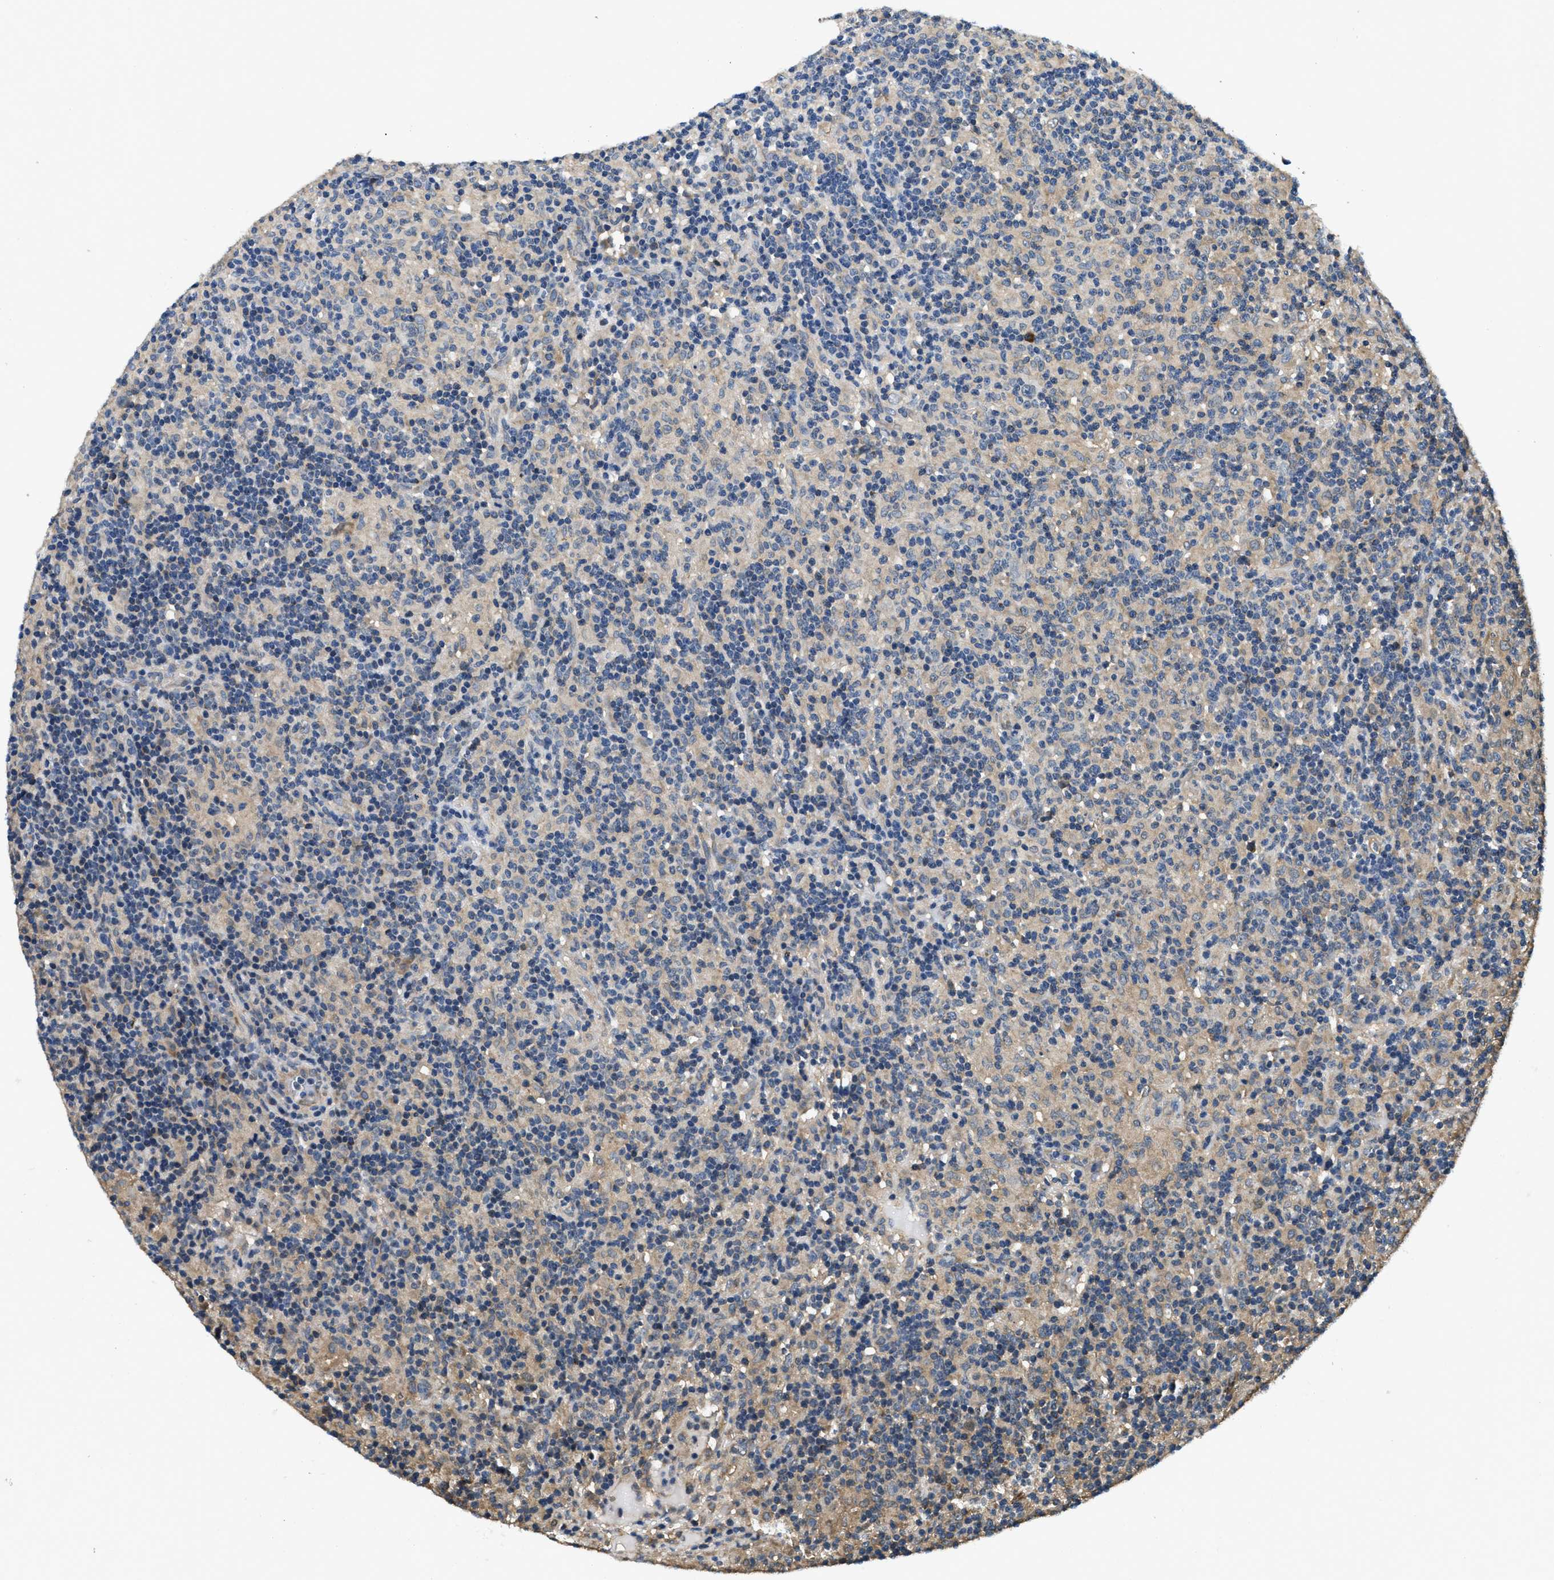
{"staining": {"intensity": "weak", "quantity": "<25%", "location": "cytoplasmic/membranous"}, "tissue": "lymphoma", "cell_type": "Tumor cells", "image_type": "cancer", "snomed": [{"axis": "morphology", "description": "Hodgkin's disease, NOS"}, {"axis": "topography", "description": "Lymph node"}], "caption": "Immunohistochemistry (IHC) image of human lymphoma stained for a protein (brown), which demonstrates no staining in tumor cells.", "gene": "ALDH3A2", "patient": {"sex": "male", "age": 70}}